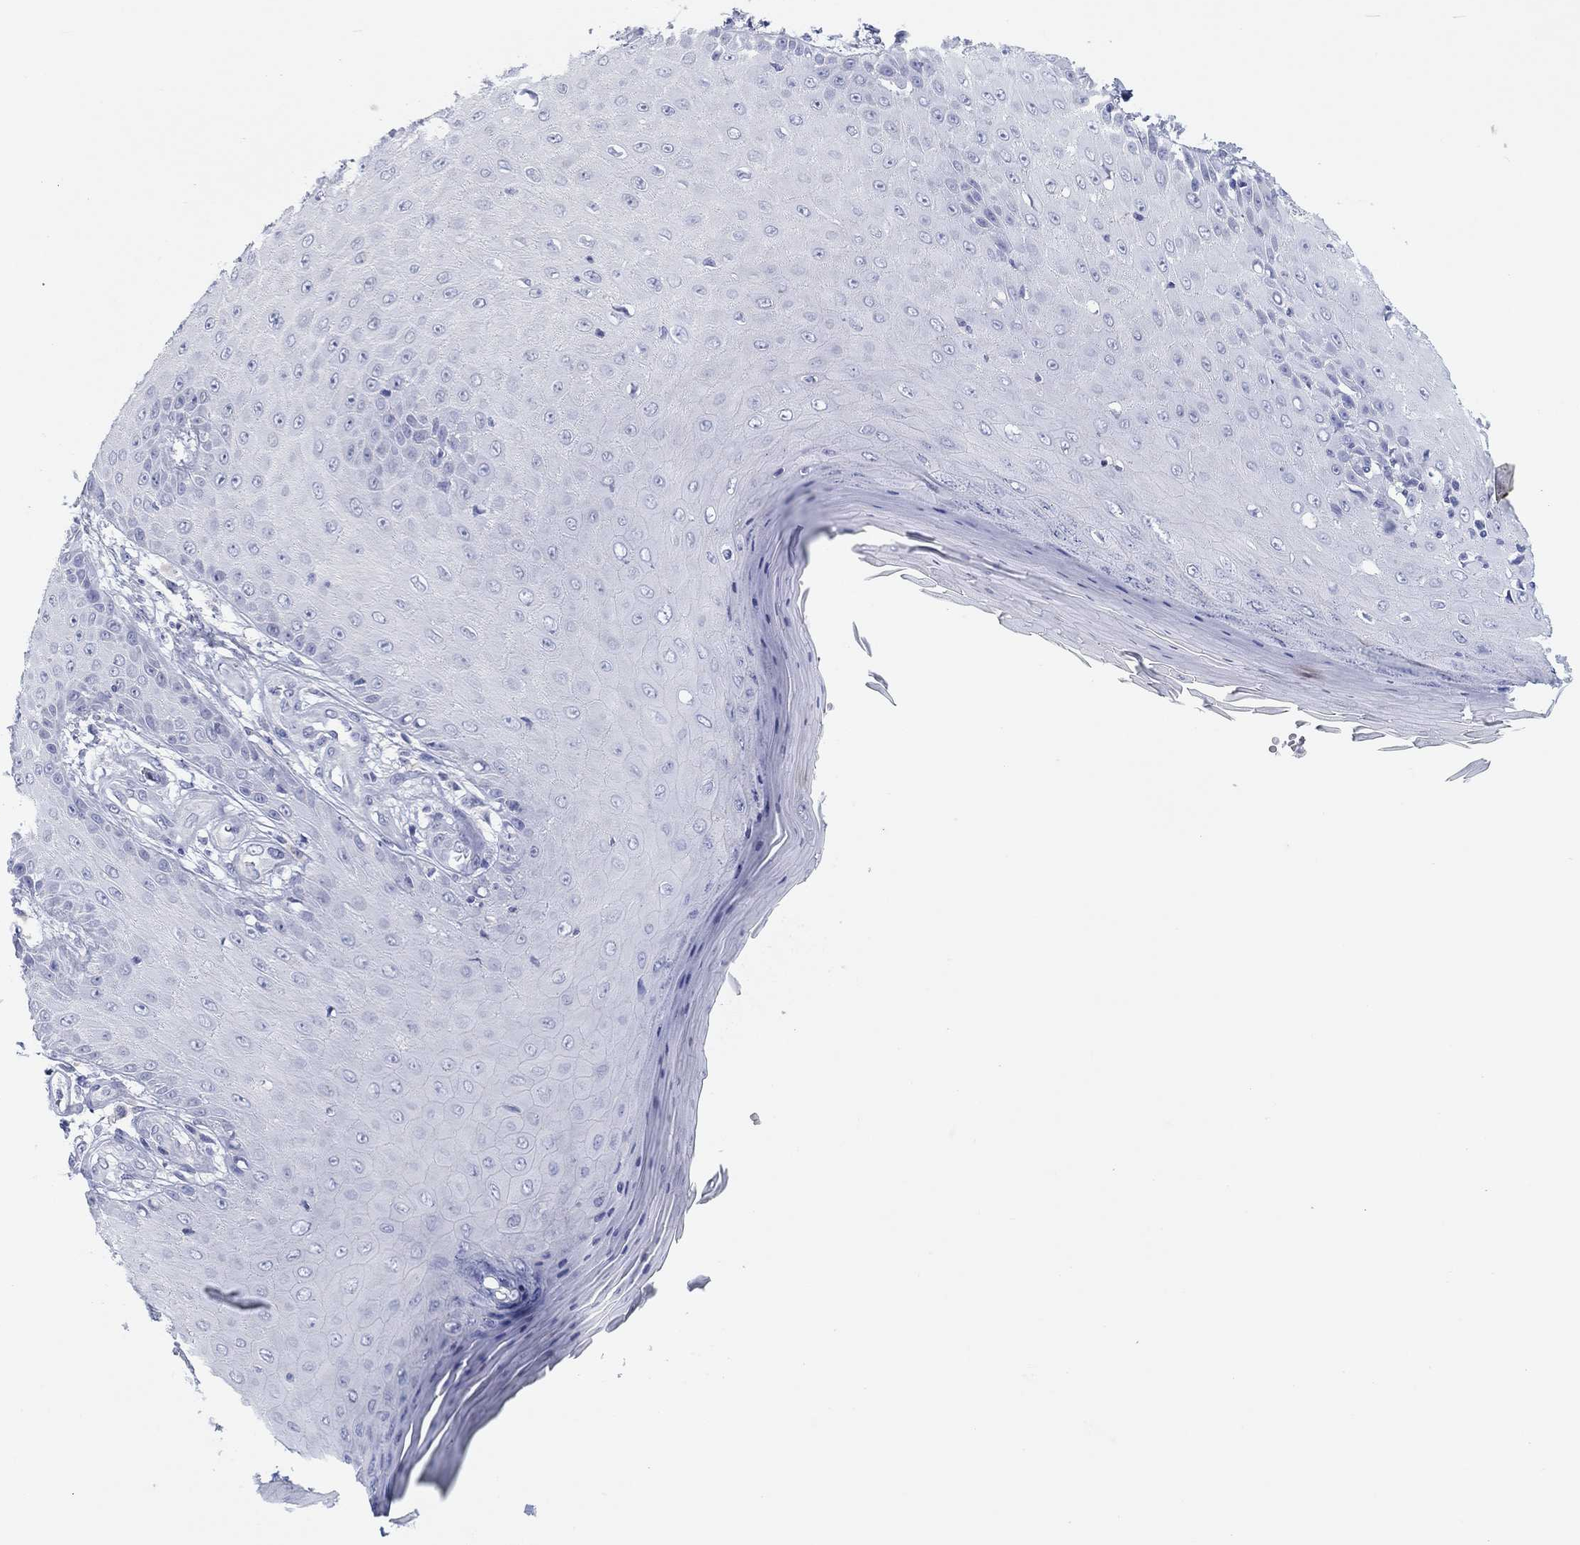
{"staining": {"intensity": "negative", "quantity": "none", "location": "none"}, "tissue": "skin cancer", "cell_type": "Tumor cells", "image_type": "cancer", "snomed": [{"axis": "morphology", "description": "Inflammation, NOS"}, {"axis": "morphology", "description": "Squamous cell carcinoma, NOS"}, {"axis": "topography", "description": "Skin"}], "caption": "A micrograph of human skin cancer (squamous cell carcinoma) is negative for staining in tumor cells. (IHC, brightfield microscopy, high magnification).", "gene": "CPNE6", "patient": {"sex": "male", "age": 70}}